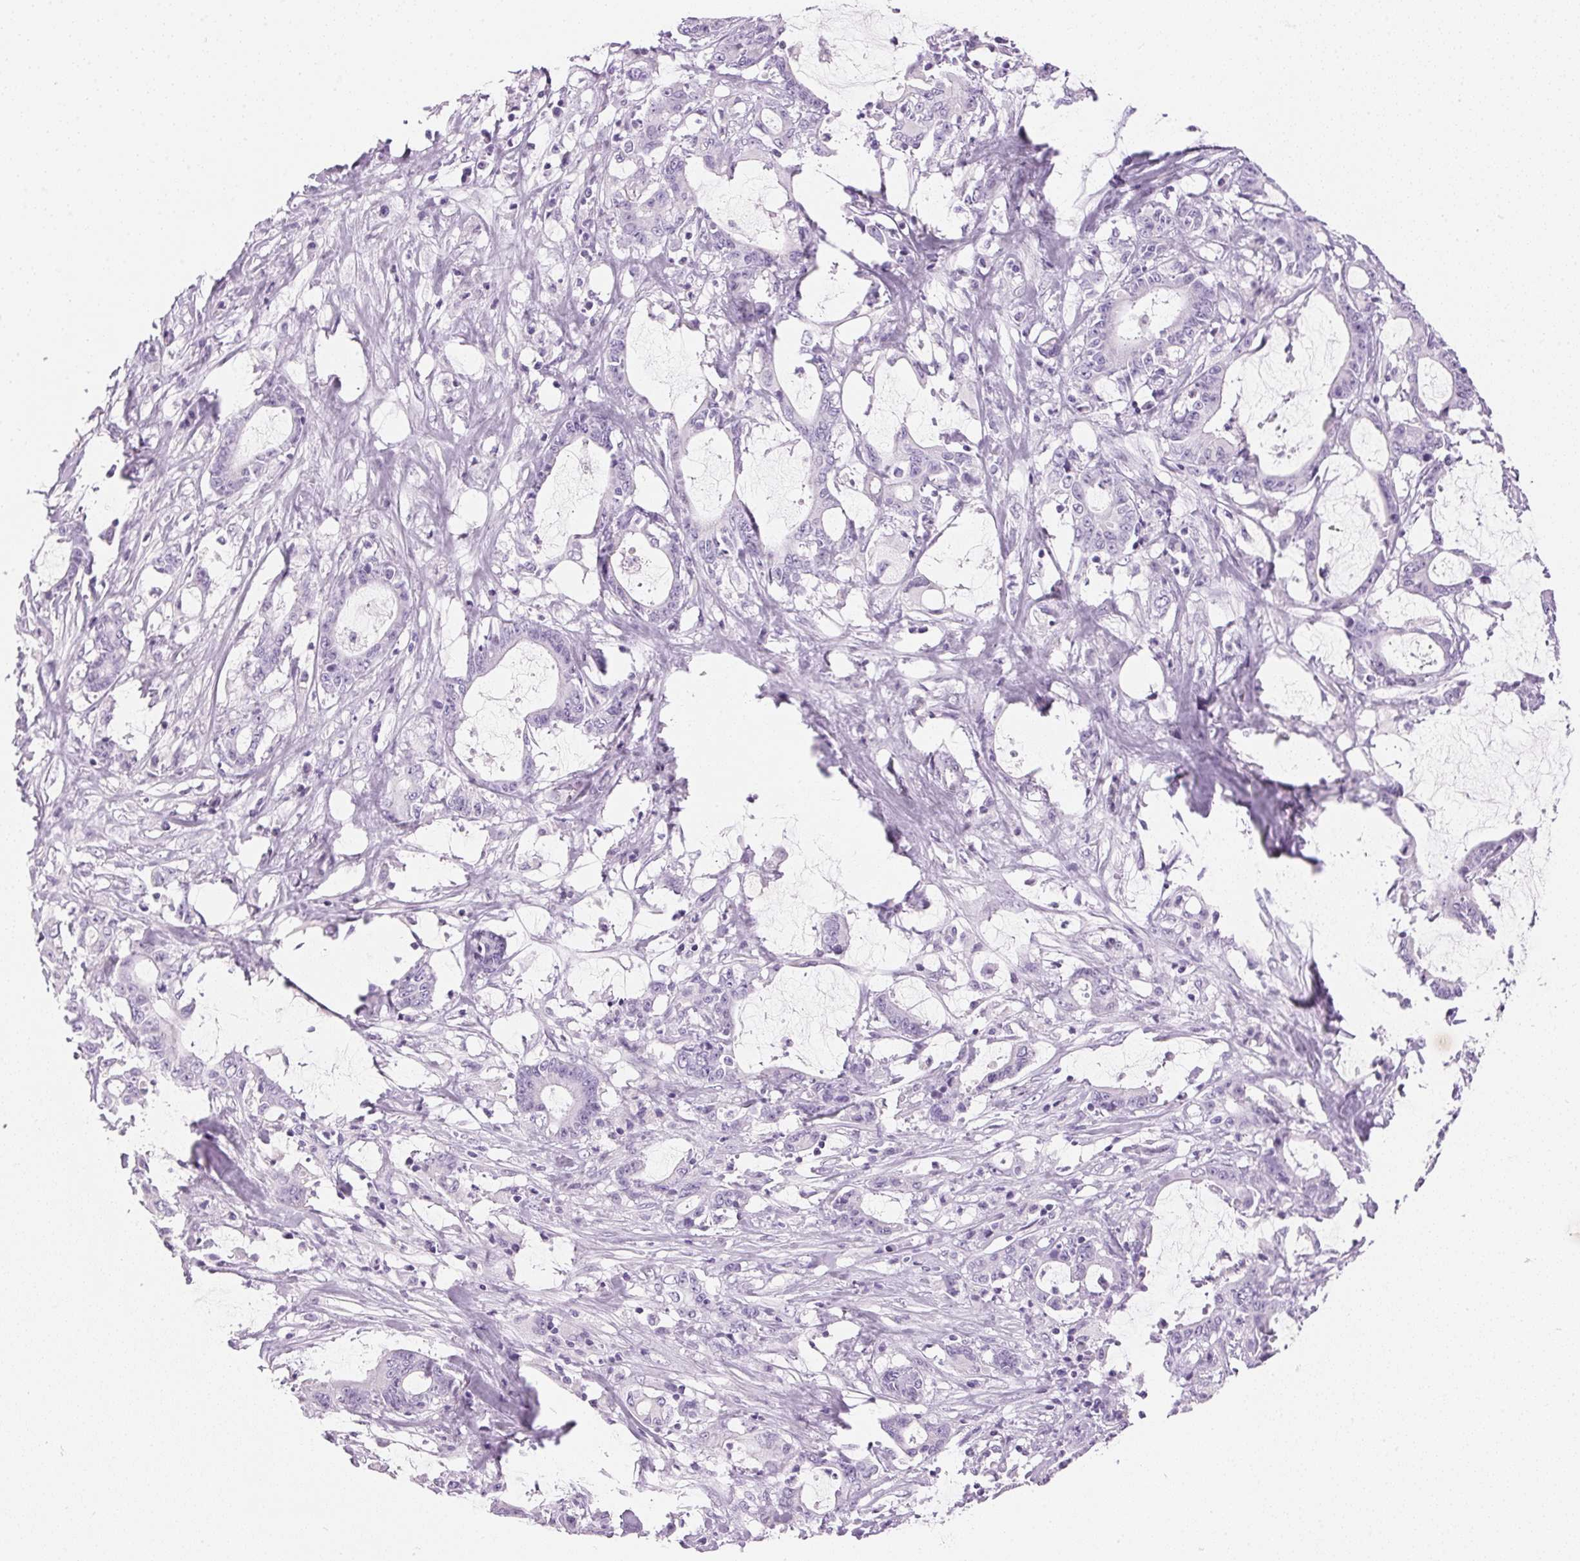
{"staining": {"intensity": "negative", "quantity": "none", "location": "none"}, "tissue": "stomach cancer", "cell_type": "Tumor cells", "image_type": "cancer", "snomed": [{"axis": "morphology", "description": "Adenocarcinoma, NOS"}, {"axis": "topography", "description": "Stomach, upper"}], "caption": "Immunohistochemical staining of stomach cancer displays no significant positivity in tumor cells.", "gene": "IGFBP1", "patient": {"sex": "male", "age": 68}}